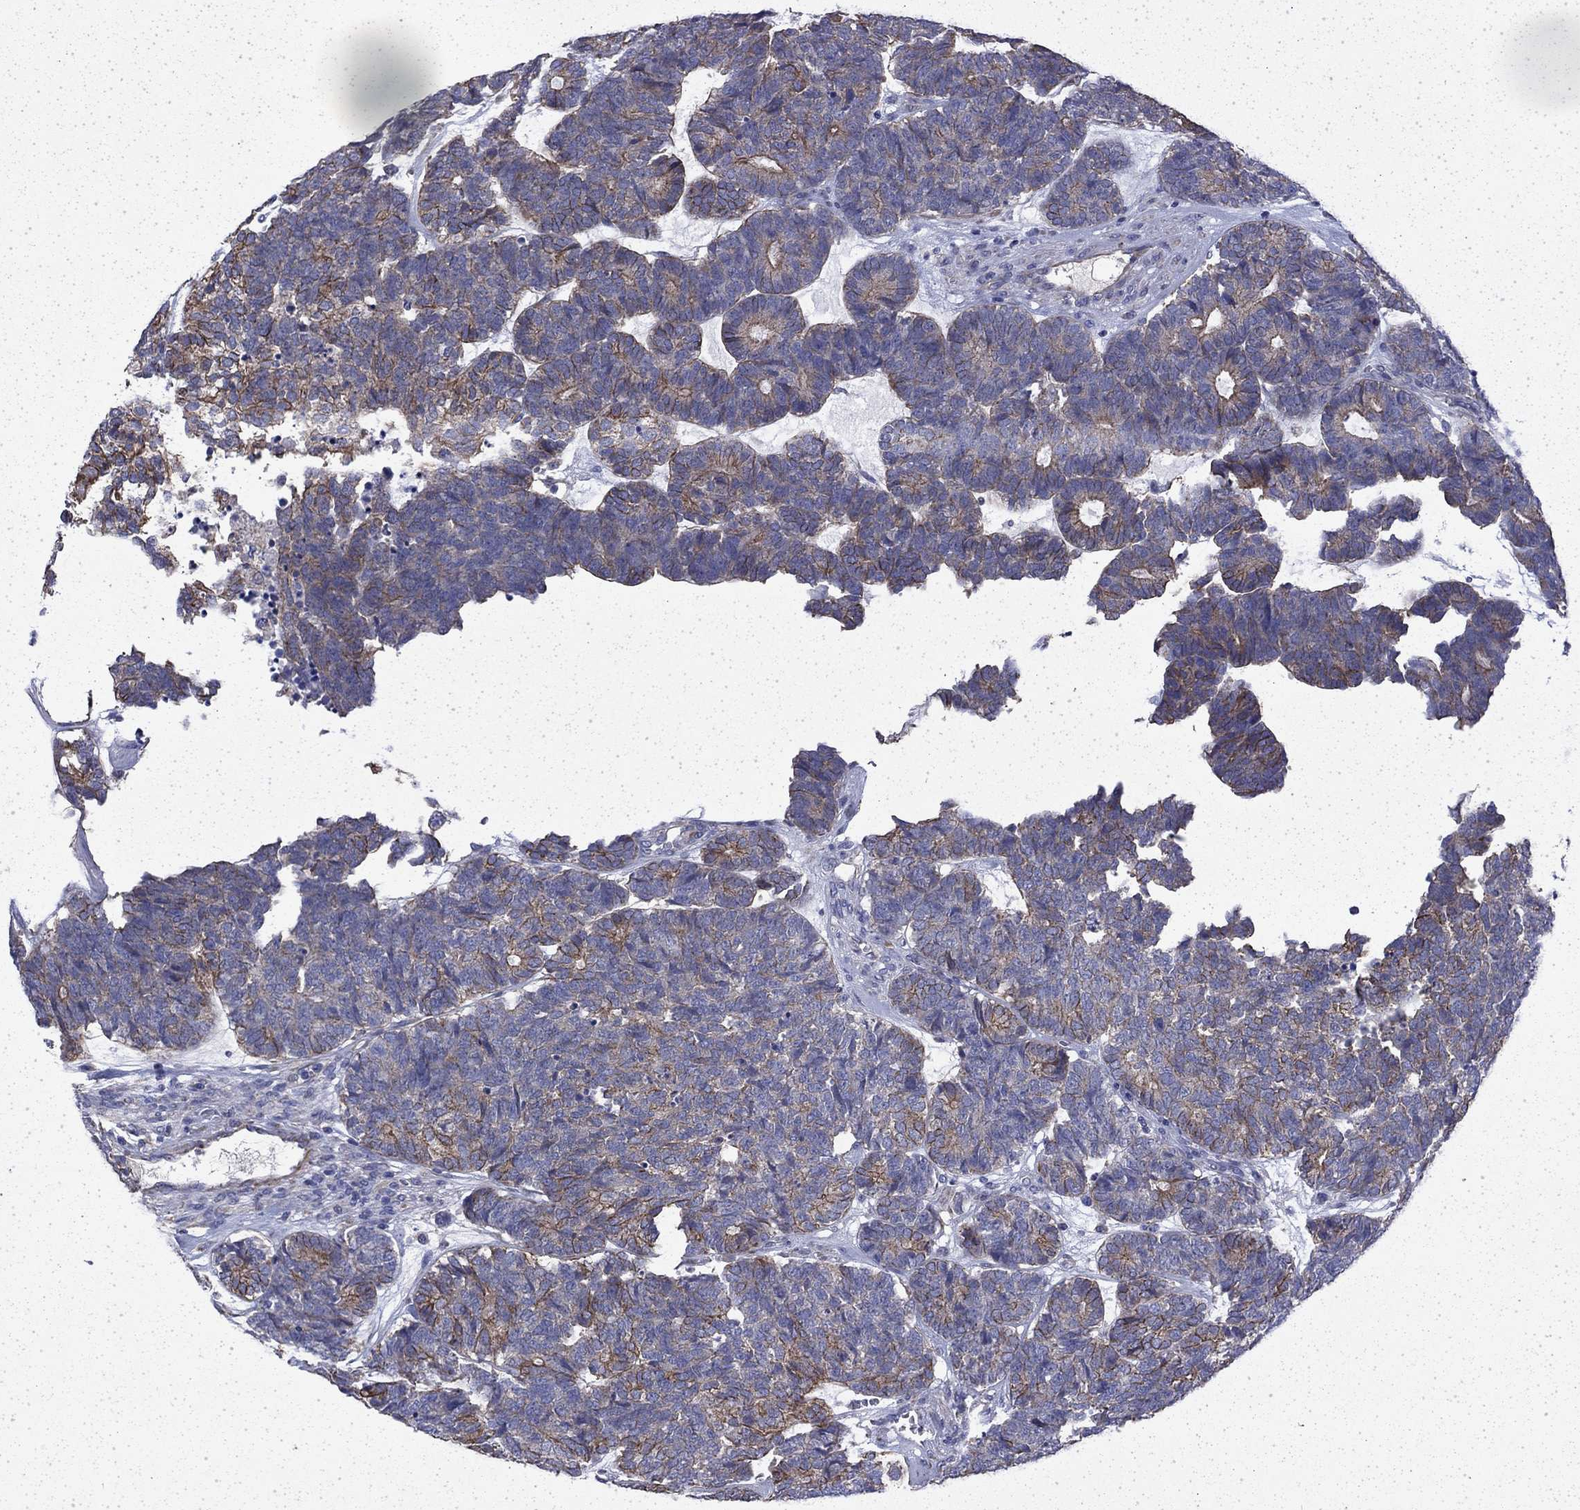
{"staining": {"intensity": "moderate", "quantity": "25%-75%", "location": "cytoplasmic/membranous"}, "tissue": "head and neck cancer", "cell_type": "Tumor cells", "image_type": "cancer", "snomed": [{"axis": "morphology", "description": "Adenocarcinoma, NOS"}, {"axis": "topography", "description": "Head-Neck"}], "caption": "This photomicrograph reveals head and neck cancer stained with IHC to label a protein in brown. The cytoplasmic/membranous of tumor cells show moderate positivity for the protein. Nuclei are counter-stained blue.", "gene": "DTNA", "patient": {"sex": "female", "age": 81}}